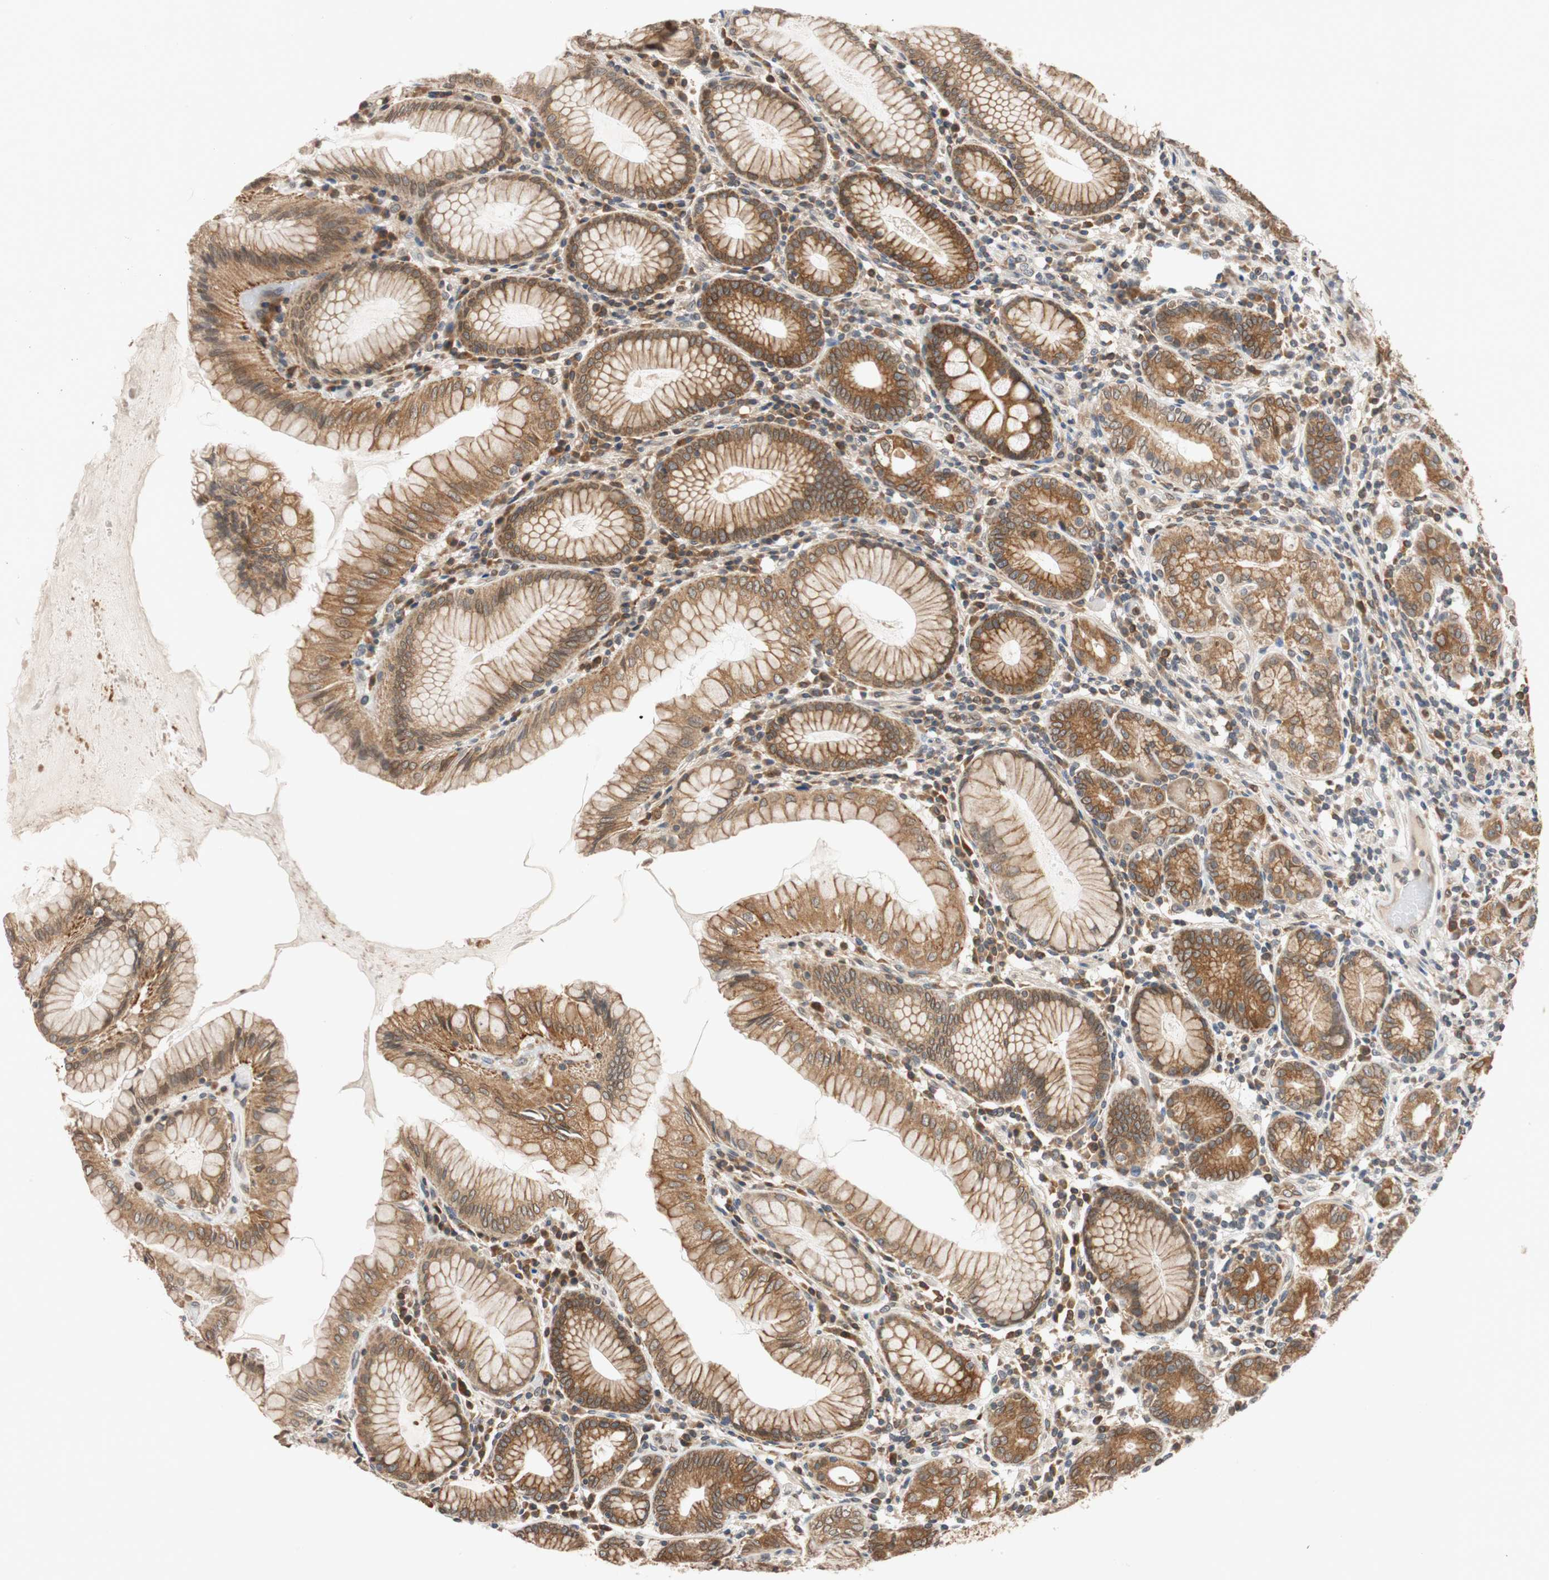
{"staining": {"intensity": "strong", "quantity": ">75%", "location": "cytoplasmic/membranous"}, "tissue": "stomach", "cell_type": "Glandular cells", "image_type": "normal", "snomed": [{"axis": "morphology", "description": "Normal tissue, NOS"}, {"axis": "topography", "description": "Stomach, lower"}], "caption": "Brown immunohistochemical staining in benign stomach reveals strong cytoplasmic/membranous staining in about >75% of glandular cells.", "gene": "AUP1", "patient": {"sex": "female", "age": 76}}